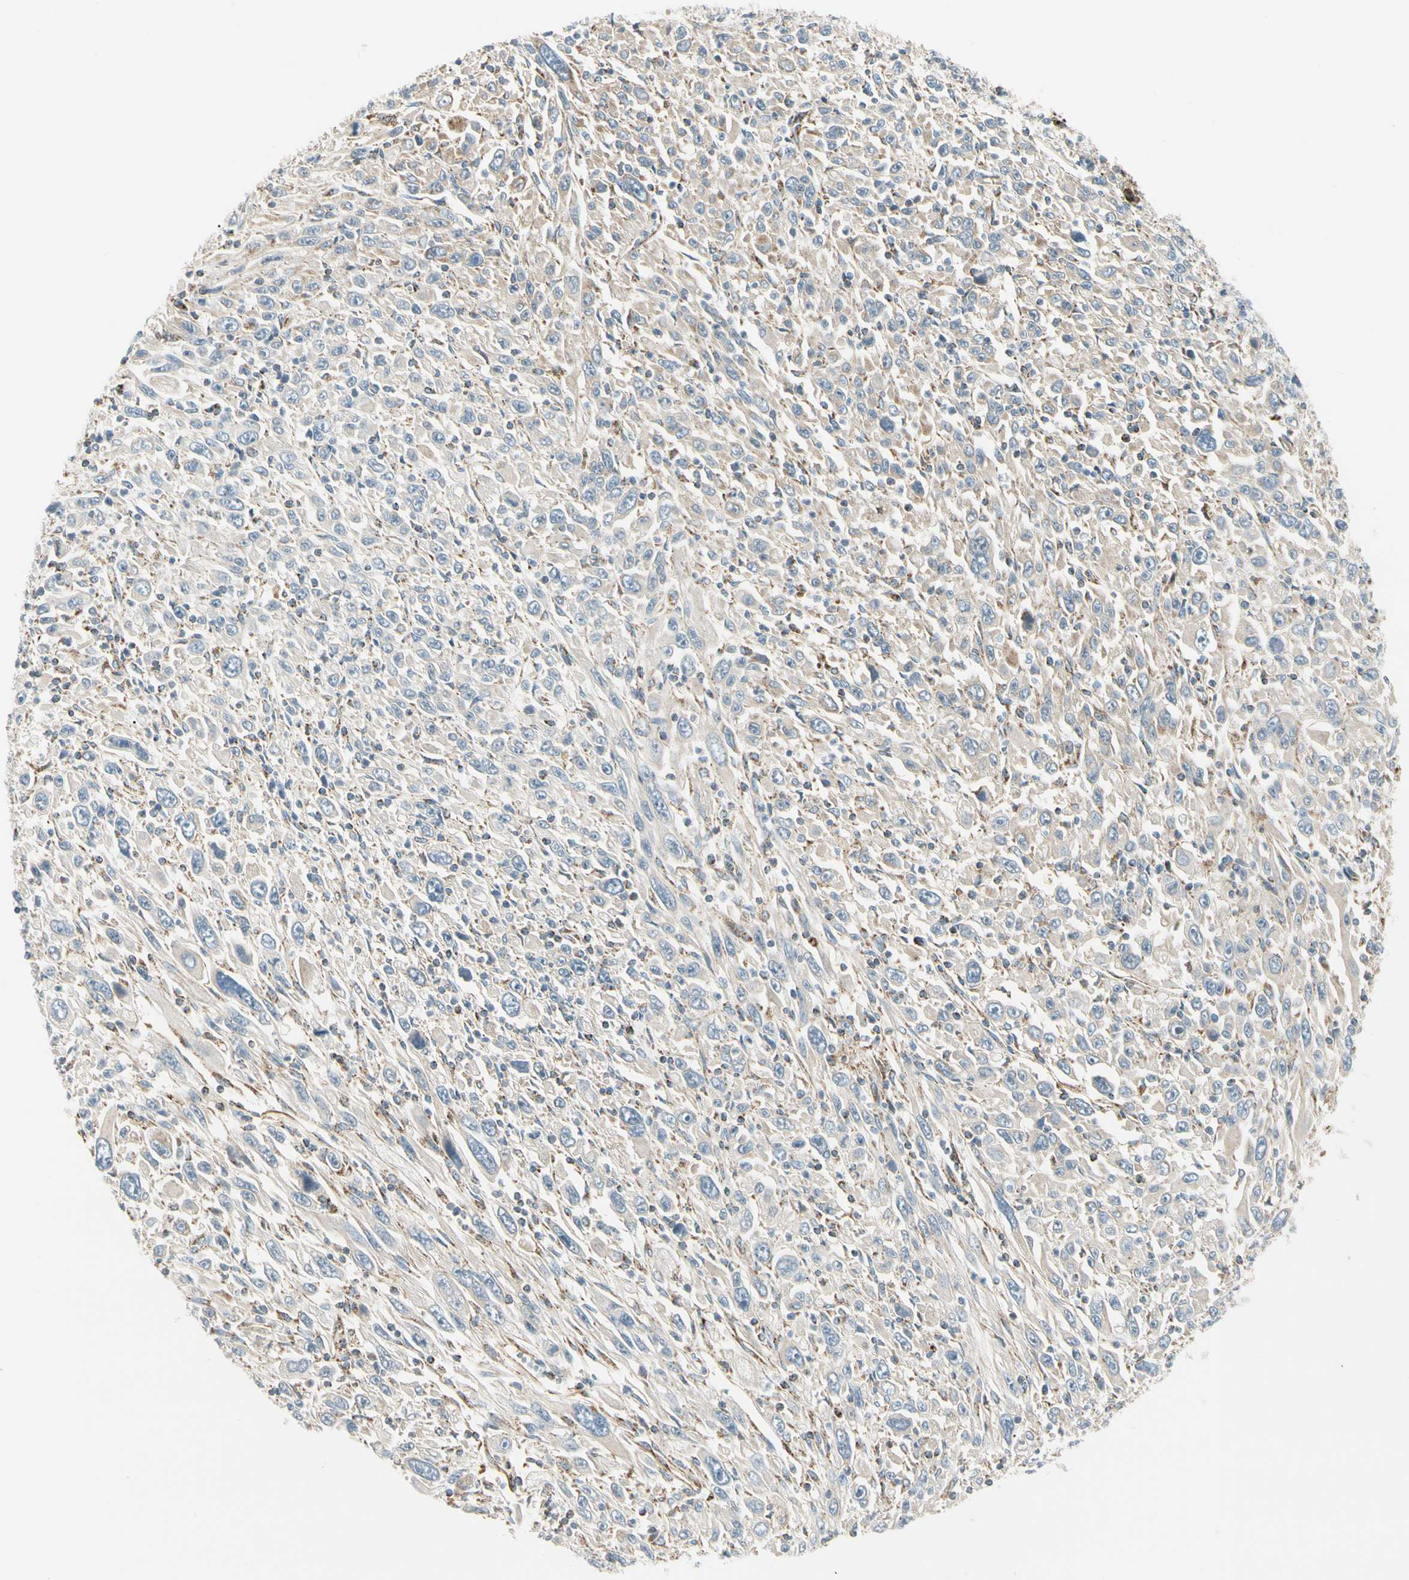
{"staining": {"intensity": "negative", "quantity": "none", "location": "none"}, "tissue": "melanoma", "cell_type": "Tumor cells", "image_type": "cancer", "snomed": [{"axis": "morphology", "description": "Malignant melanoma, Metastatic site"}, {"axis": "topography", "description": "Skin"}], "caption": "Immunohistochemical staining of melanoma shows no significant staining in tumor cells. The staining was performed using DAB (3,3'-diaminobenzidine) to visualize the protein expression in brown, while the nuclei were stained in blue with hematoxylin (Magnification: 20x).", "gene": "TBC1D10A", "patient": {"sex": "female", "age": 56}}